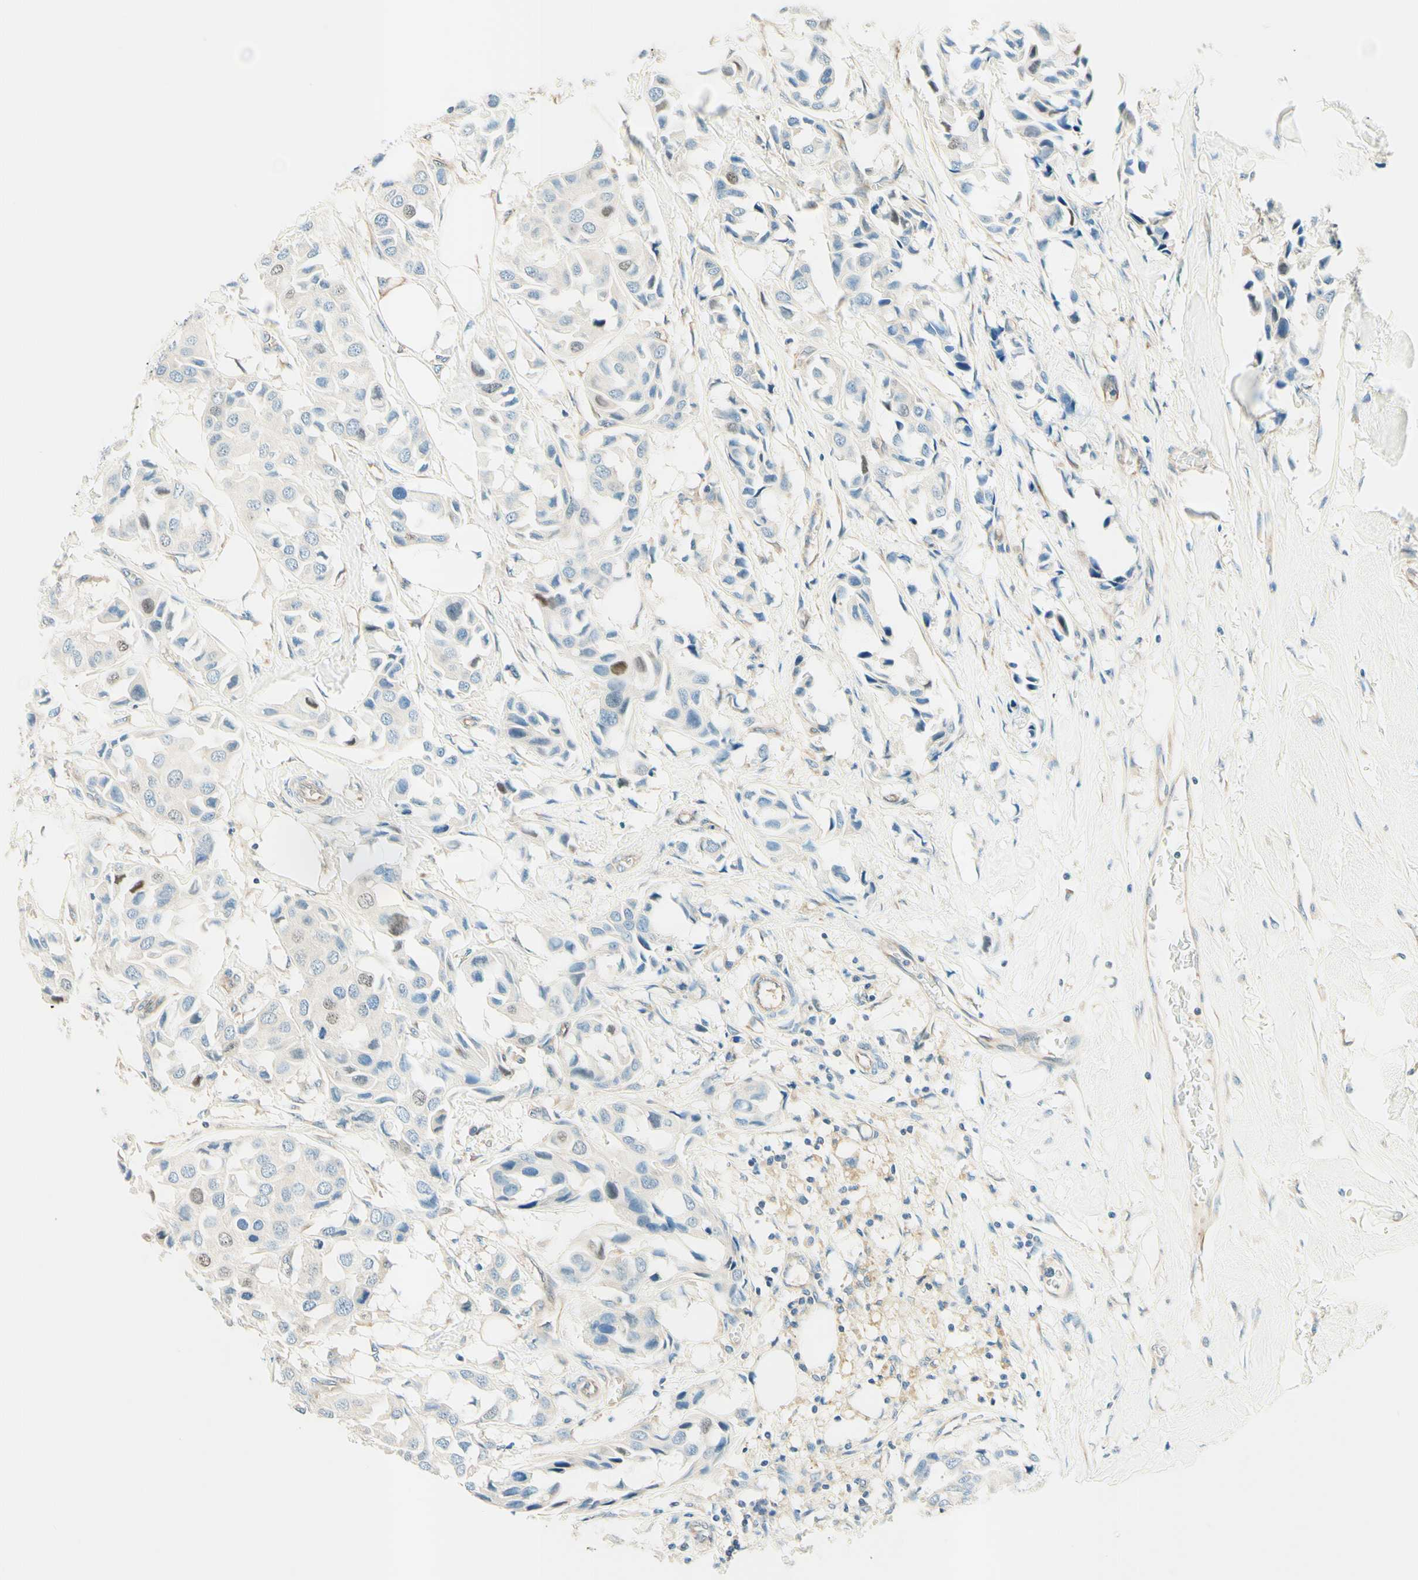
{"staining": {"intensity": "weak", "quantity": "<25%", "location": "nuclear"}, "tissue": "breast cancer", "cell_type": "Tumor cells", "image_type": "cancer", "snomed": [{"axis": "morphology", "description": "Duct carcinoma"}, {"axis": "topography", "description": "Breast"}], "caption": "Tumor cells show no significant protein staining in breast cancer.", "gene": "TAOK2", "patient": {"sex": "female", "age": 80}}